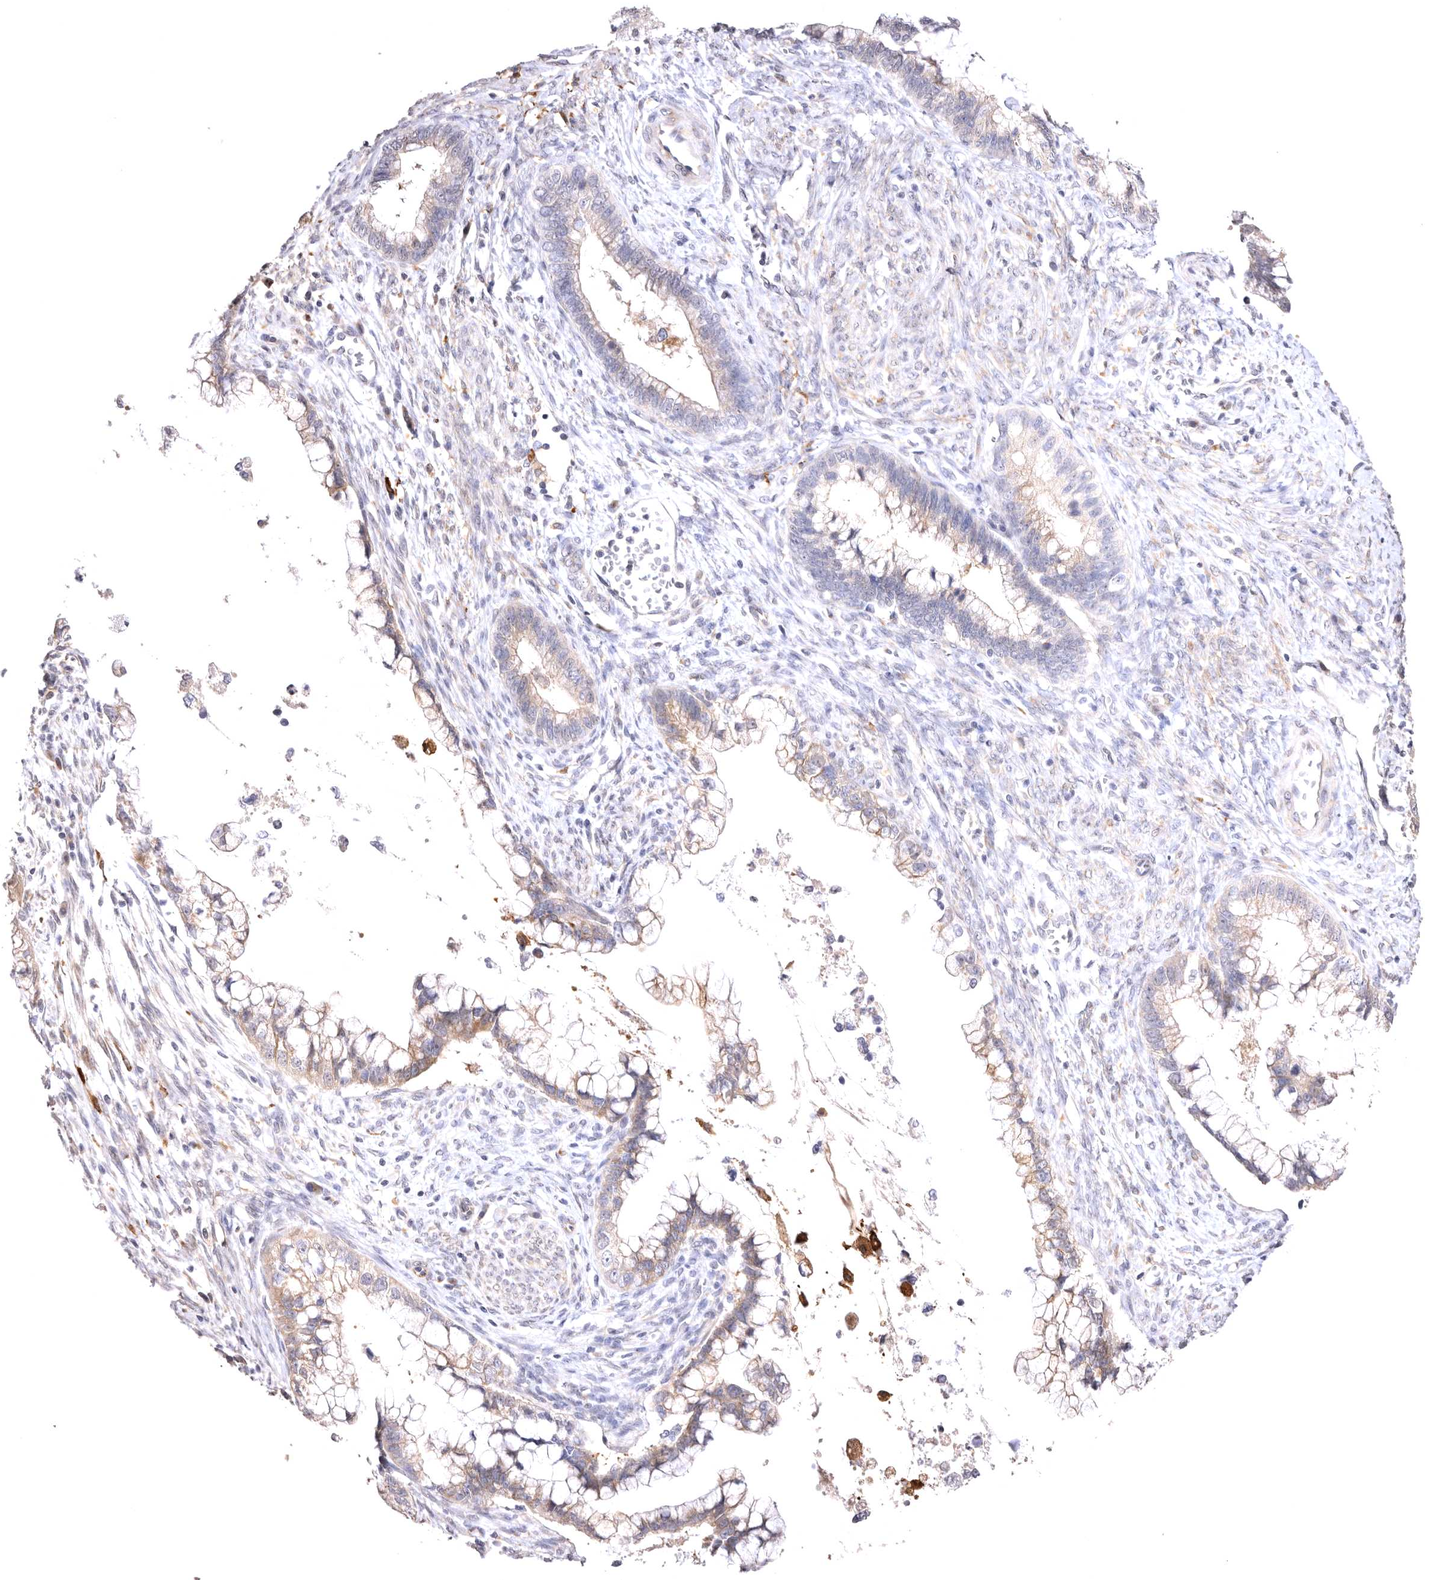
{"staining": {"intensity": "weak", "quantity": "25%-75%", "location": "cytoplasmic/membranous"}, "tissue": "cervical cancer", "cell_type": "Tumor cells", "image_type": "cancer", "snomed": [{"axis": "morphology", "description": "Adenocarcinoma, NOS"}, {"axis": "topography", "description": "Cervix"}], "caption": "Cervical cancer (adenocarcinoma) was stained to show a protein in brown. There is low levels of weak cytoplasmic/membranous staining in approximately 25%-75% of tumor cells. Using DAB (3,3'-diaminobenzidine) (brown) and hematoxylin (blue) stains, captured at high magnification using brightfield microscopy.", "gene": "VPS45", "patient": {"sex": "female", "age": 44}}